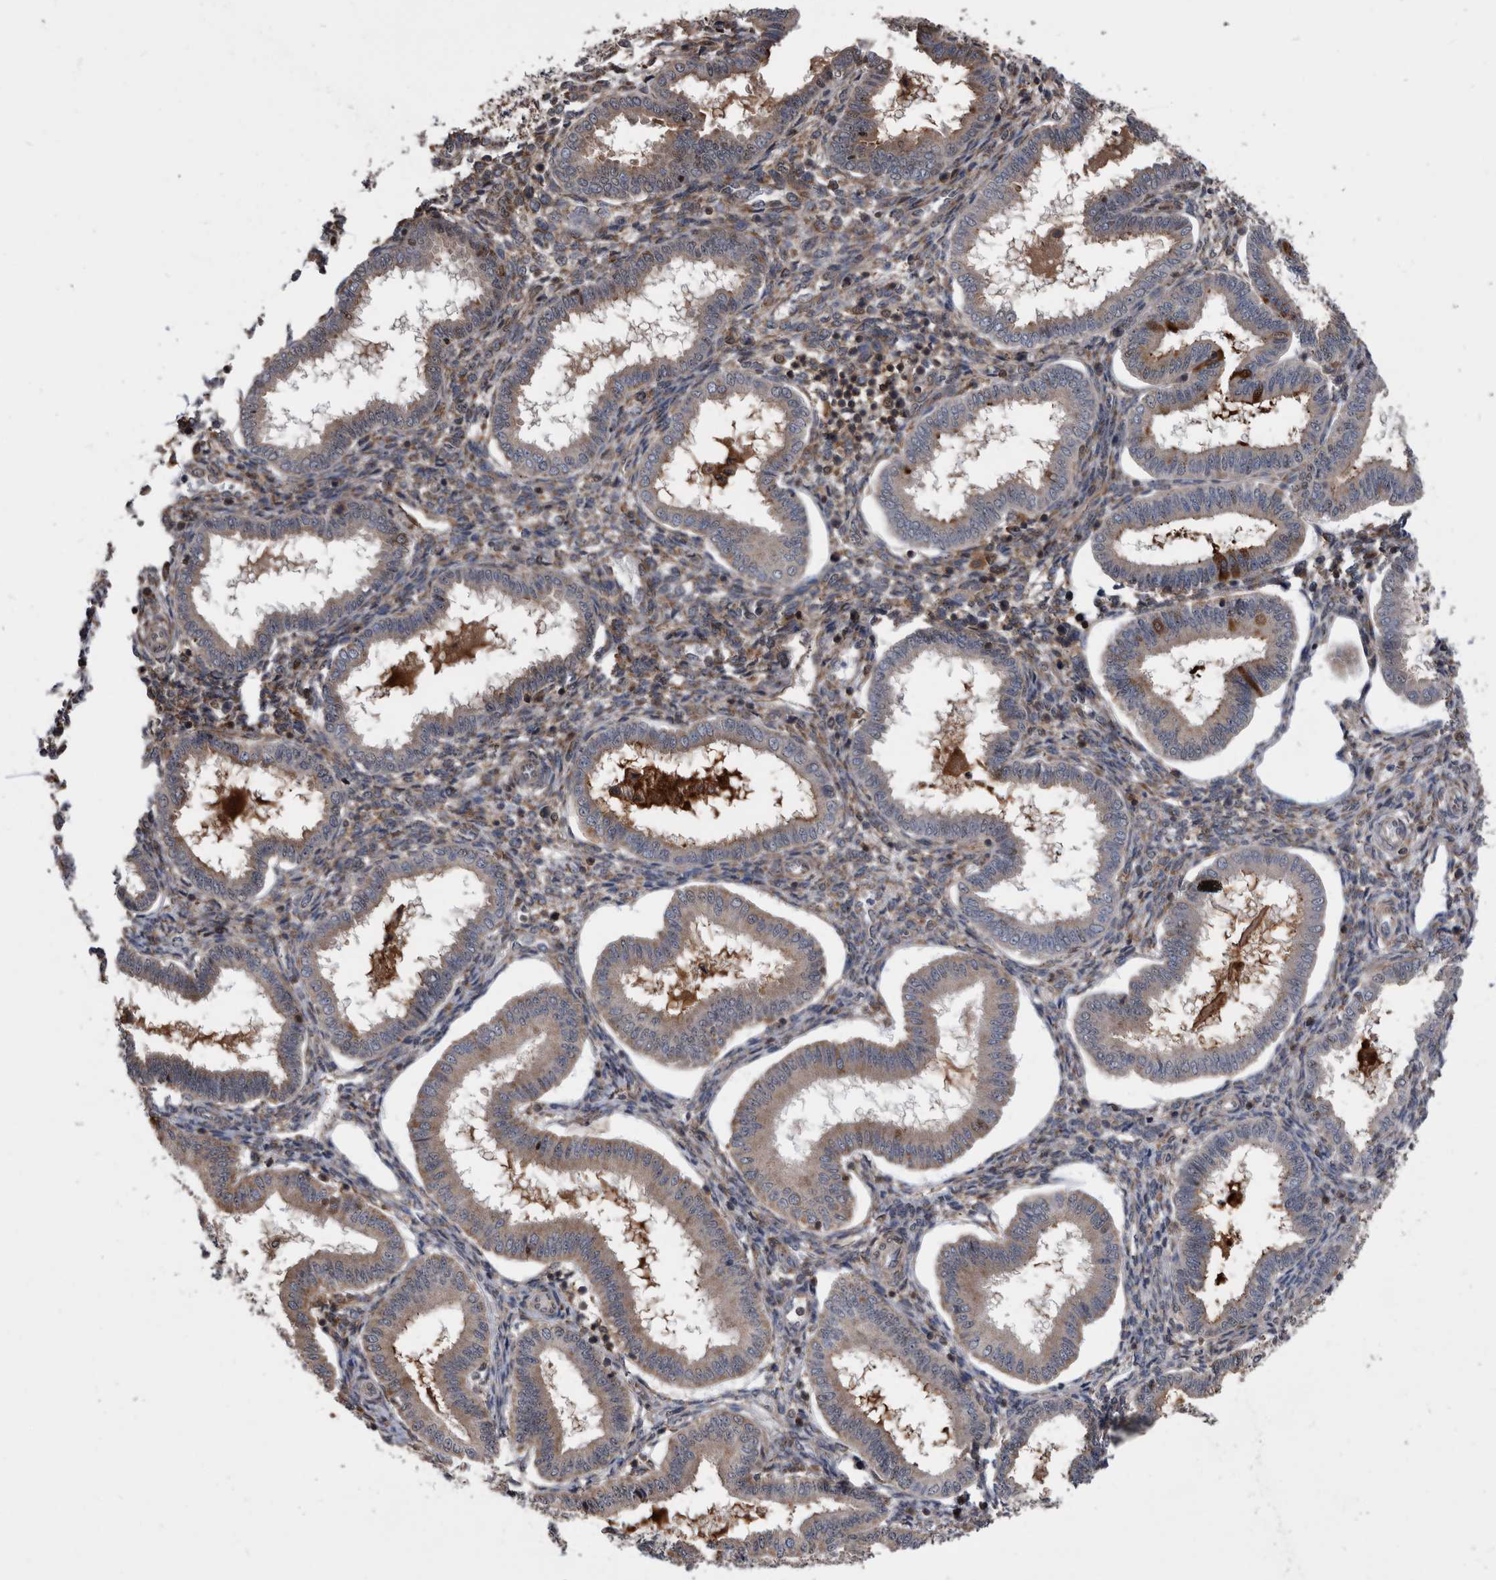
{"staining": {"intensity": "weak", "quantity": ">75%", "location": "cytoplasmic/membranous"}, "tissue": "endometrium", "cell_type": "Cells in endometrial stroma", "image_type": "normal", "snomed": [{"axis": "morphology", "description": "Normal tissue, NOS"}, {"axis": "topography", "description": "Endometrium"}], "caption": "Weak cytoplasmic/membranous positivity is seen in about >75% of cells in endometrial stroma in unremarkable endometrium.", "gene": "NRBP1", "patient": {"sex": "female", "age": 24}}